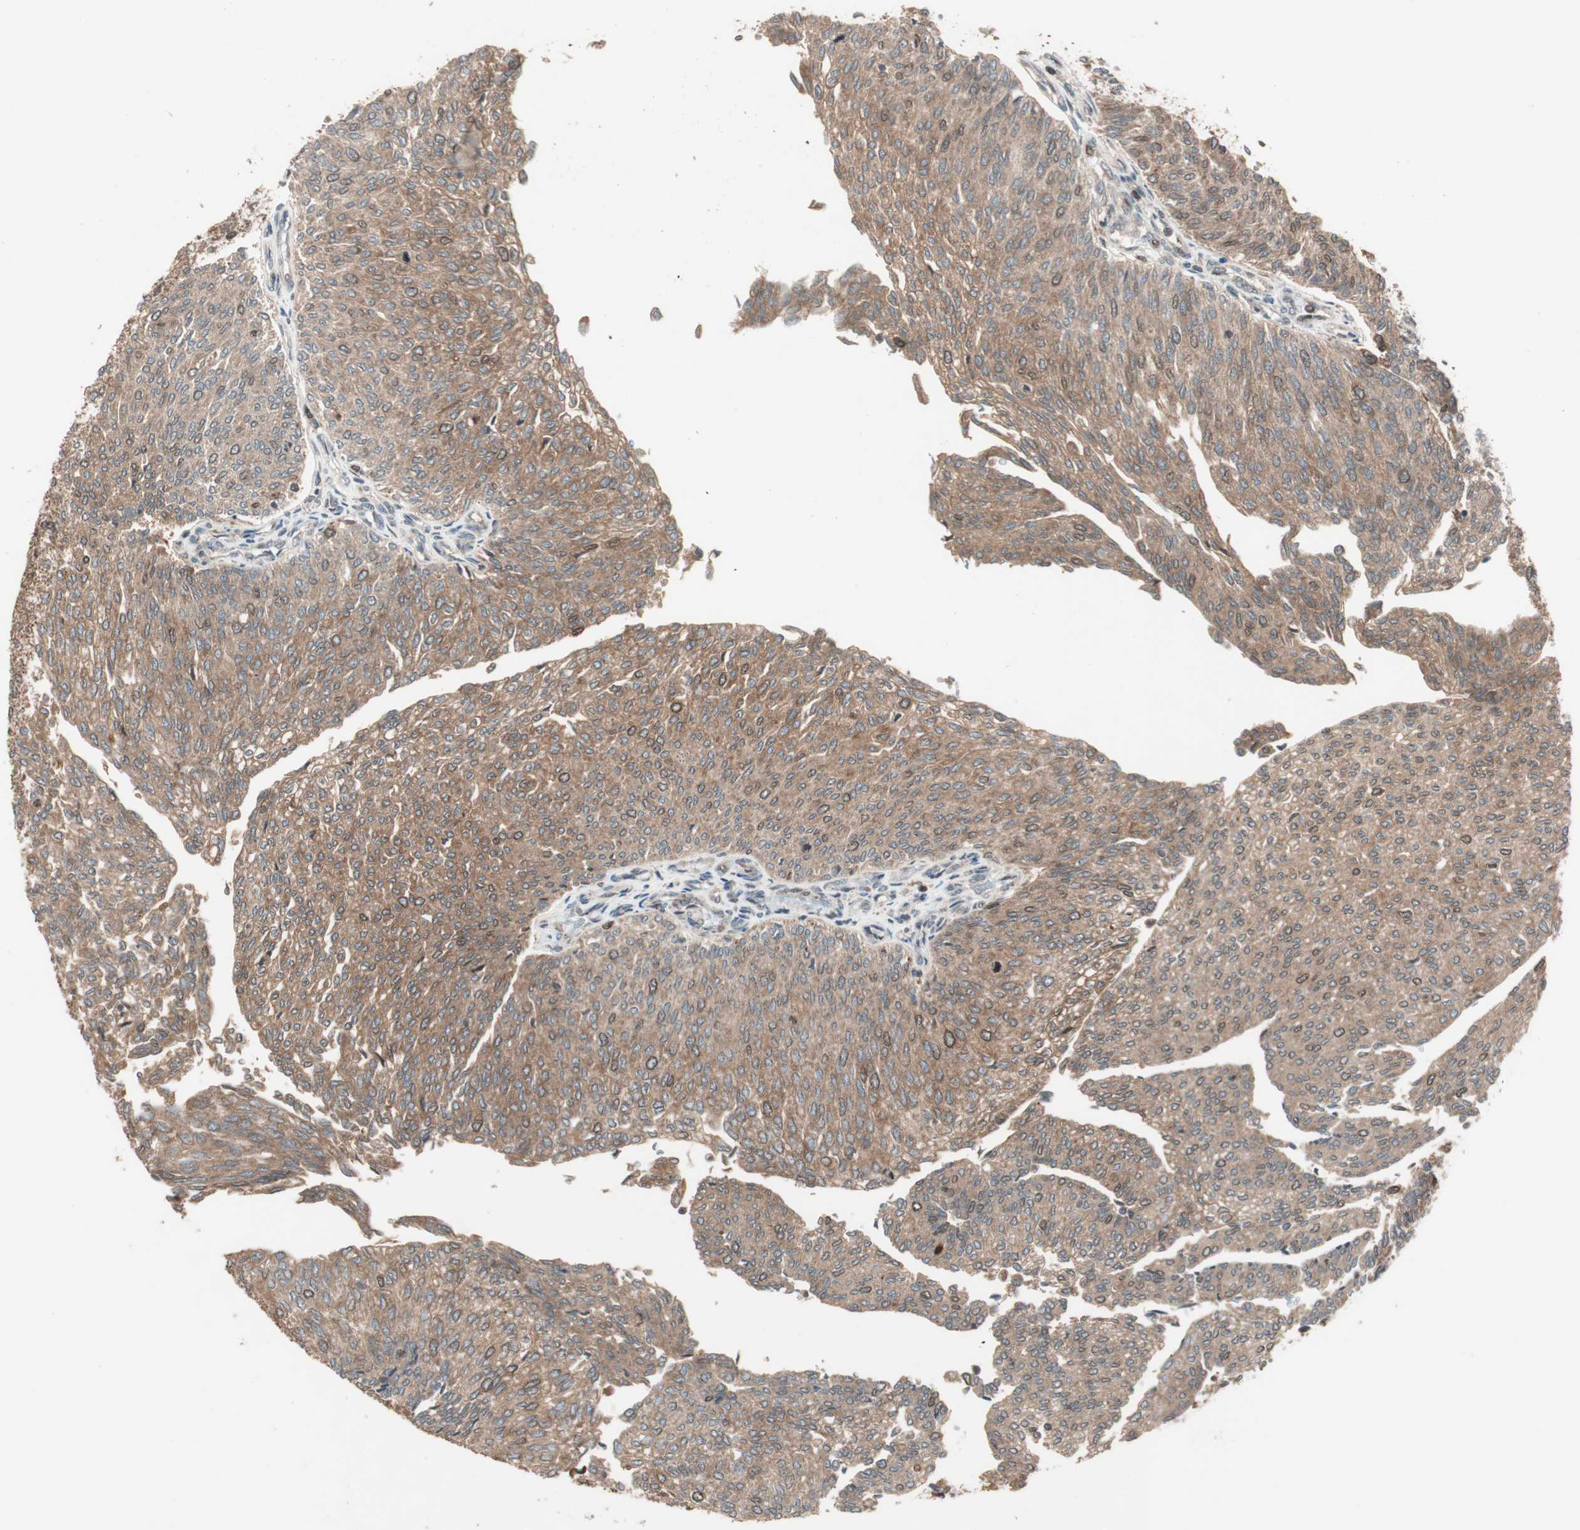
{"staining": {"intensity": "moderate", "quantity": ">75%", "location": "cytoplasmic/membranous"}, "tissue": "urothelial cancer", "cell_type": "Tumor cells", "image_type": "cancer", "snomed": [{"axis": "morphology", "description": "Urothelial carcinoma, Low grade"}, {"axis": "topography", "description": "Urinary bladder"}], "caption": "The micrograph reveals staining of urothelial carcinoma (low-grade), revealing moderate cytoplasmic/membranous protein staining (brown color) within tumor cells.", "gene": "ATP6AP2", "patient": {"sex": "female", "age": 79}}